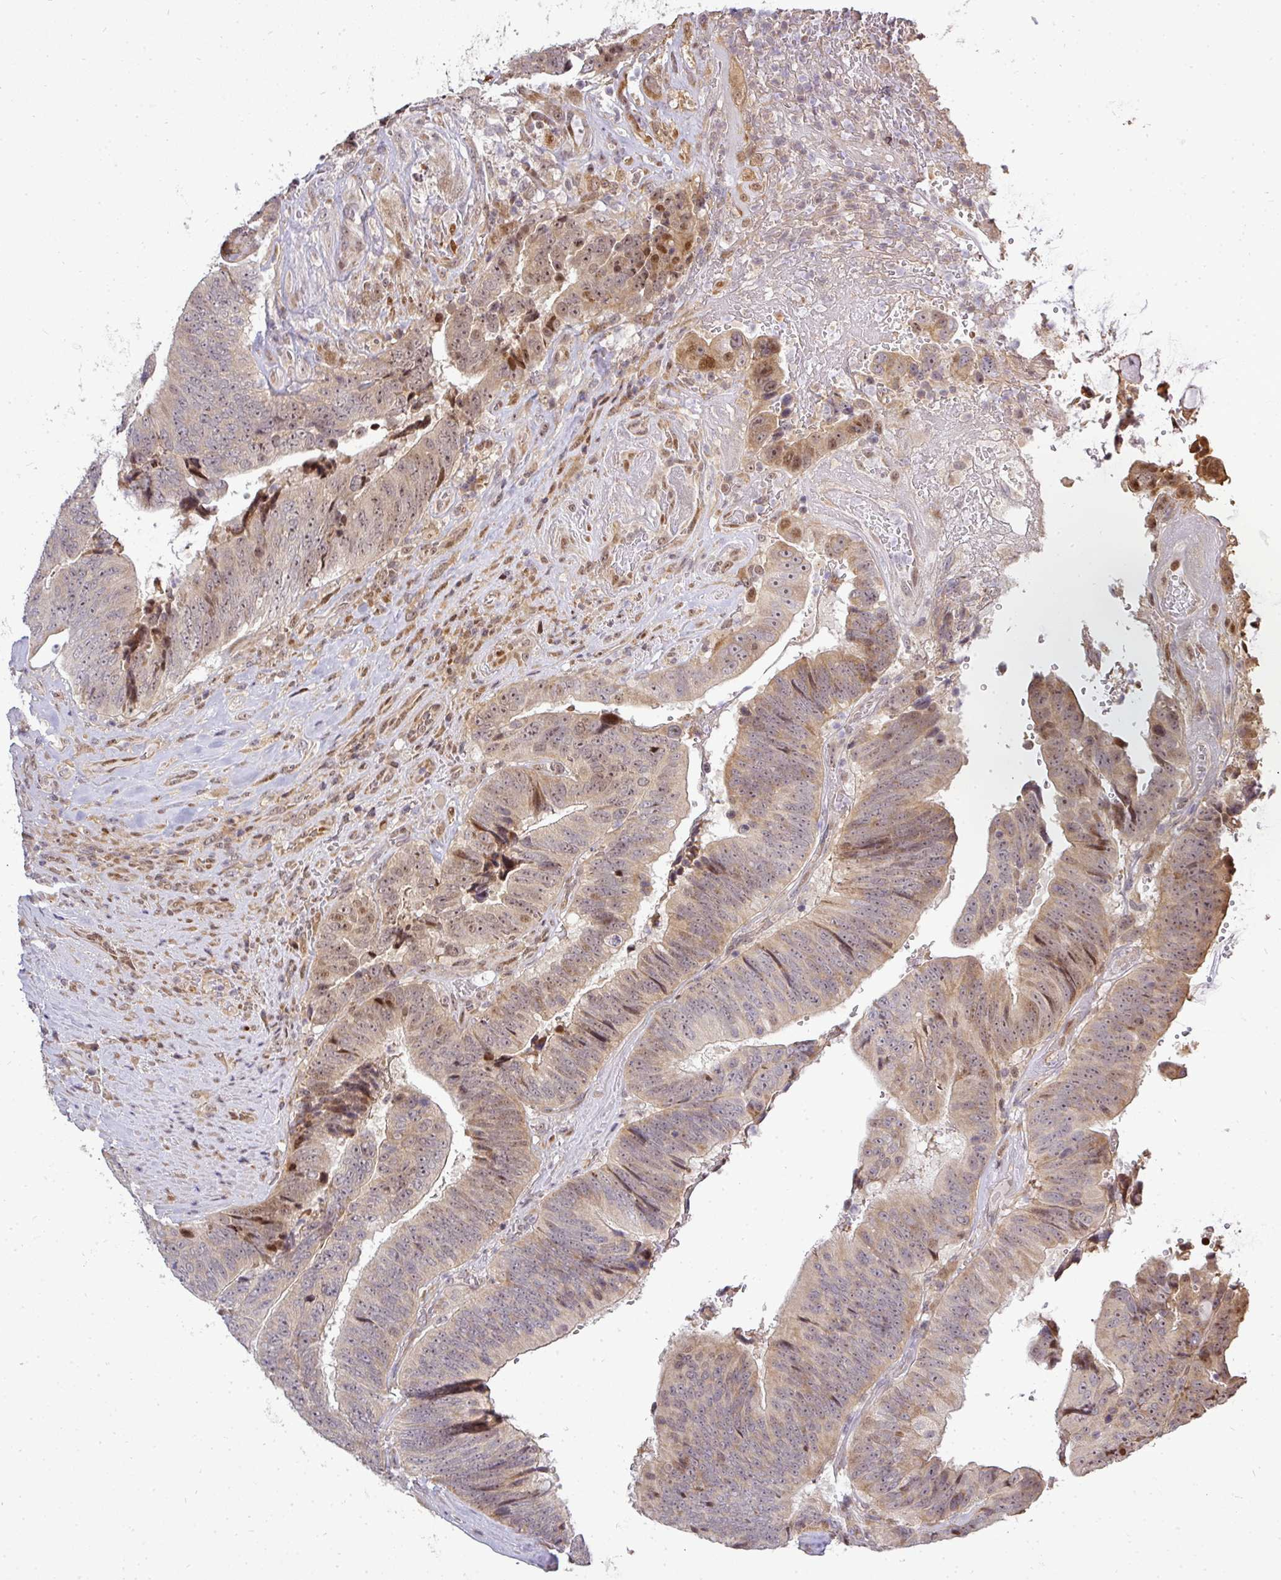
{"staining": {"intensity": "weak", "quantity": "25%-75%", "location": "cytoplasmic/membranous,nuclear"}, "tissue": "colorectal cancer", "cell_type": "Tumor cells", "image_type": "cancer", "snomed": [{"axis": "morphology", "description": "Adenocarcinoma, NOS"}, {"axis": "topography", "description": "Rectum"}], "caption": "IHC of human colorectal adenocarcinoma displays low levels of weak cytoplasmic/membranous and nuclear expression in approximately 25%-75% of tumor cells.", "gene": "PATZ1", "patient": {"sex": "male", "age": 72}}